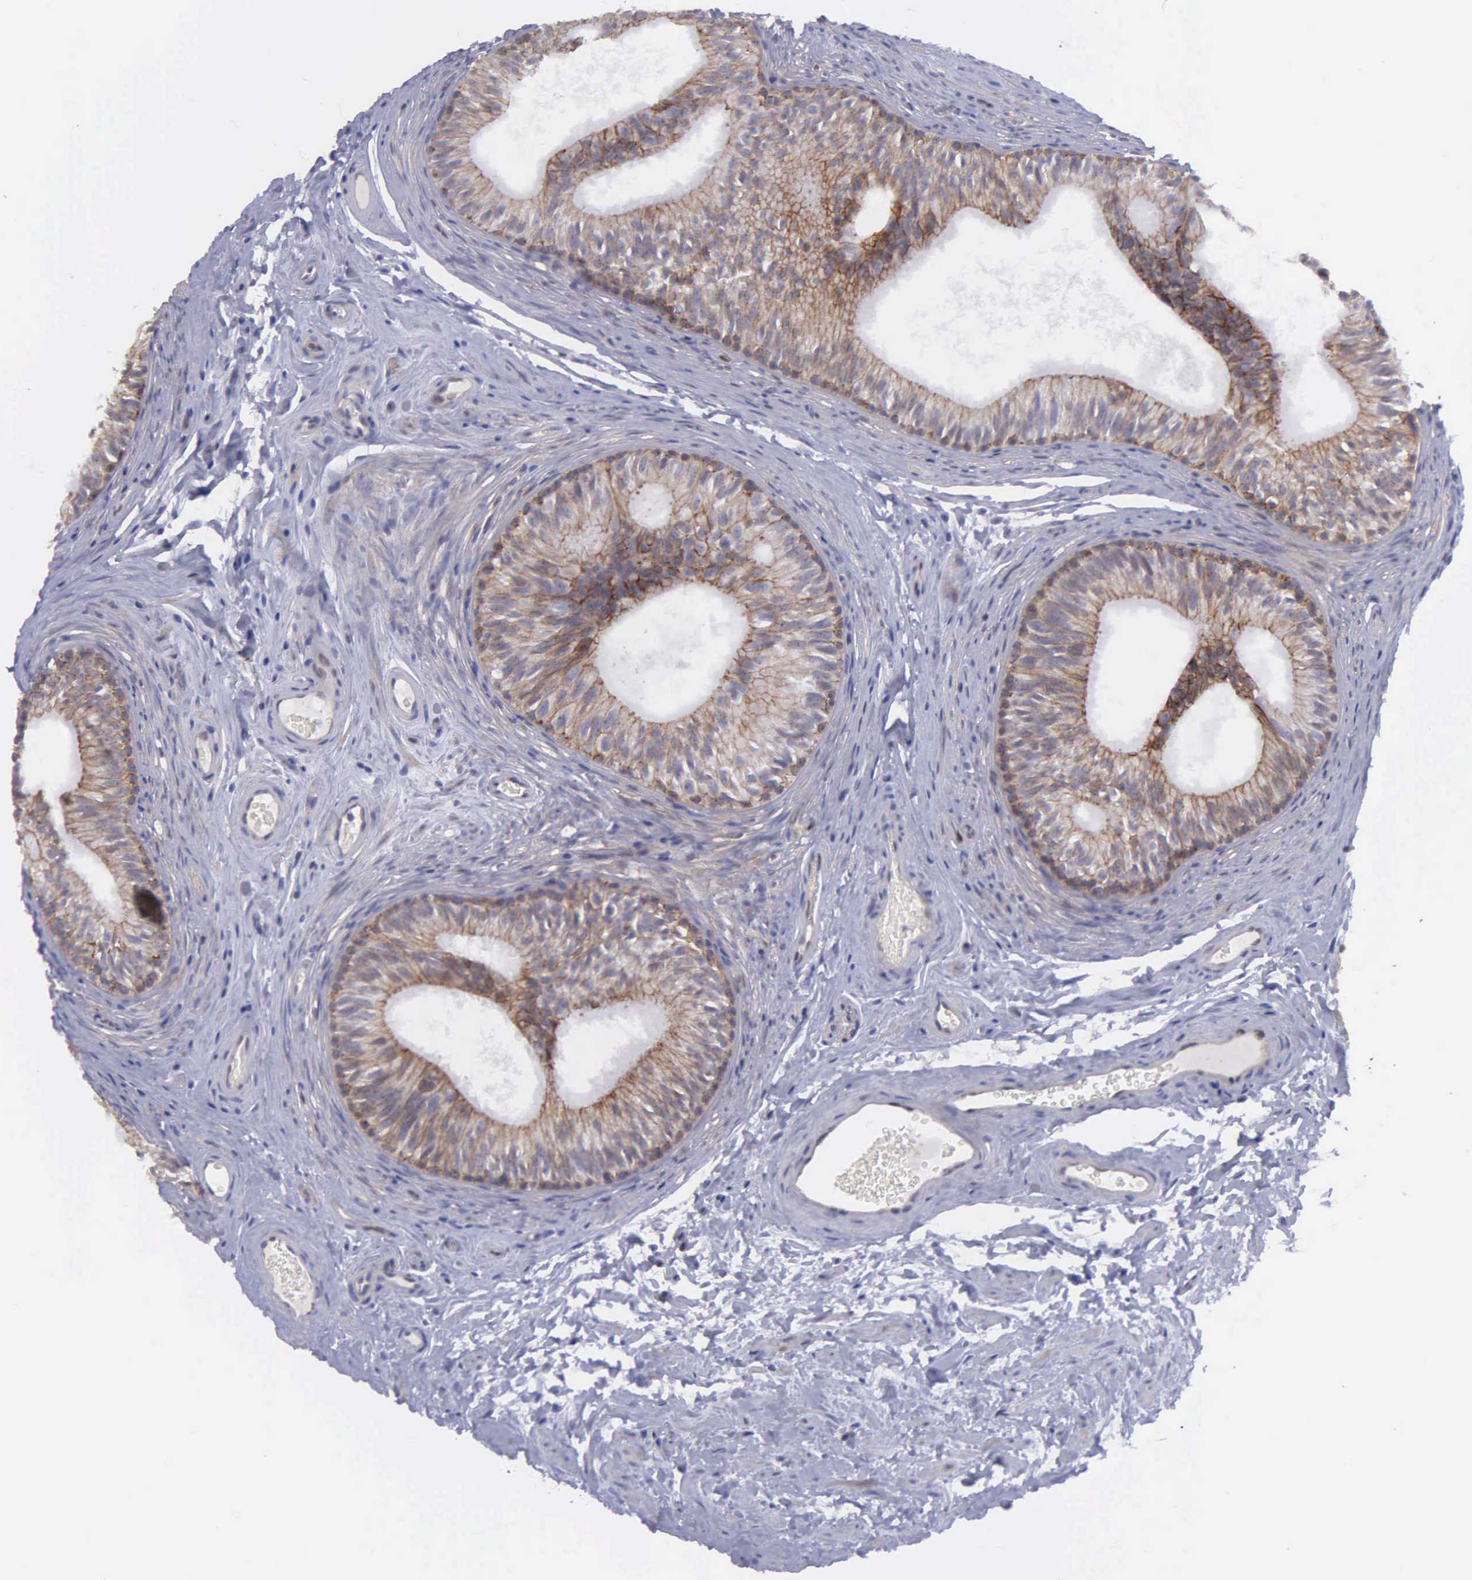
{"staining": {"intensity": "weak", "quantity": ">75%", "location": "cytoplasmic/membranous"}, "tissue": "epididymis", "cell_type": "Glandular cells", "image_type": "normal", "snomed": [{"axis": "morphology", "description": "Normal tissue, NOS"}, {"axis": "topography", "description": "Epididymis"}], "caption": "Unremarkable epididymis exhibits weak cytoplasmic/membranous expression in approximately >75% of glandular cells, visualized by immunohistochemistry. Using DAB (brown) and hematoxylin (blue) stains, captured at high magnification using brightfield microscopy.", "gene": "MICAL3", "patient": {"sex": "male", "age": 32}}